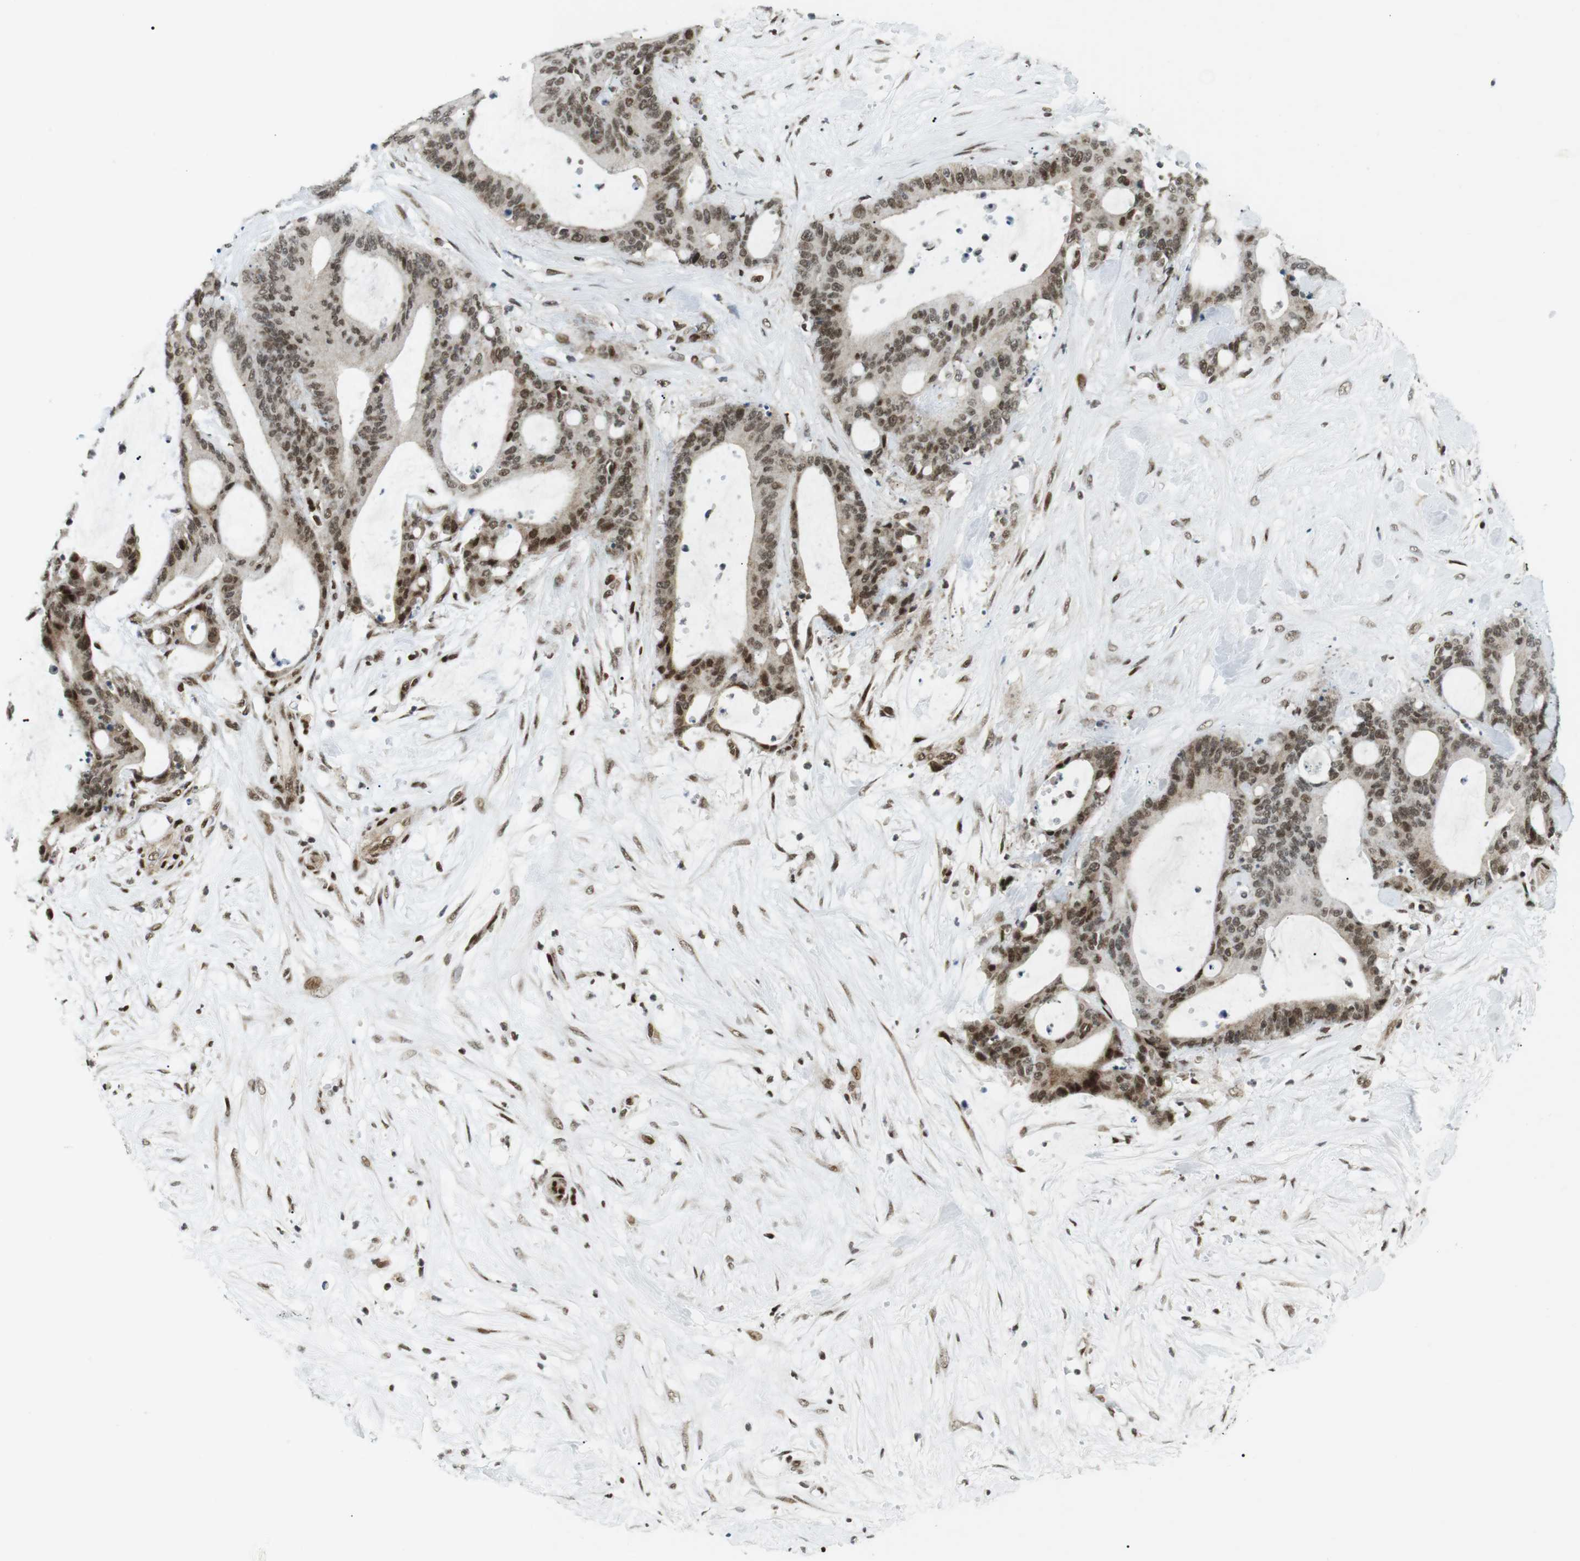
{"staining": {"intensity": "moderate", "quantity": ">75%", "location": "nuclear"}, "tissue": "liver cancer", "cell_type": "Tumor cells", "image_type": "cancer", "snomed": [{"axis": "morphology", "description": "Cholangiocarcinoma"}, {"axis": "topography", "description": "Liver"}], "caption": "This micrograph demonstrates IHC staining of liver cancer (cholangiocarcinoma), with medium moderate nuclear expression in approximately >75% of tumor cells.", "gene": "CDC27", "patient": {"sex": "female", "age": 73}}